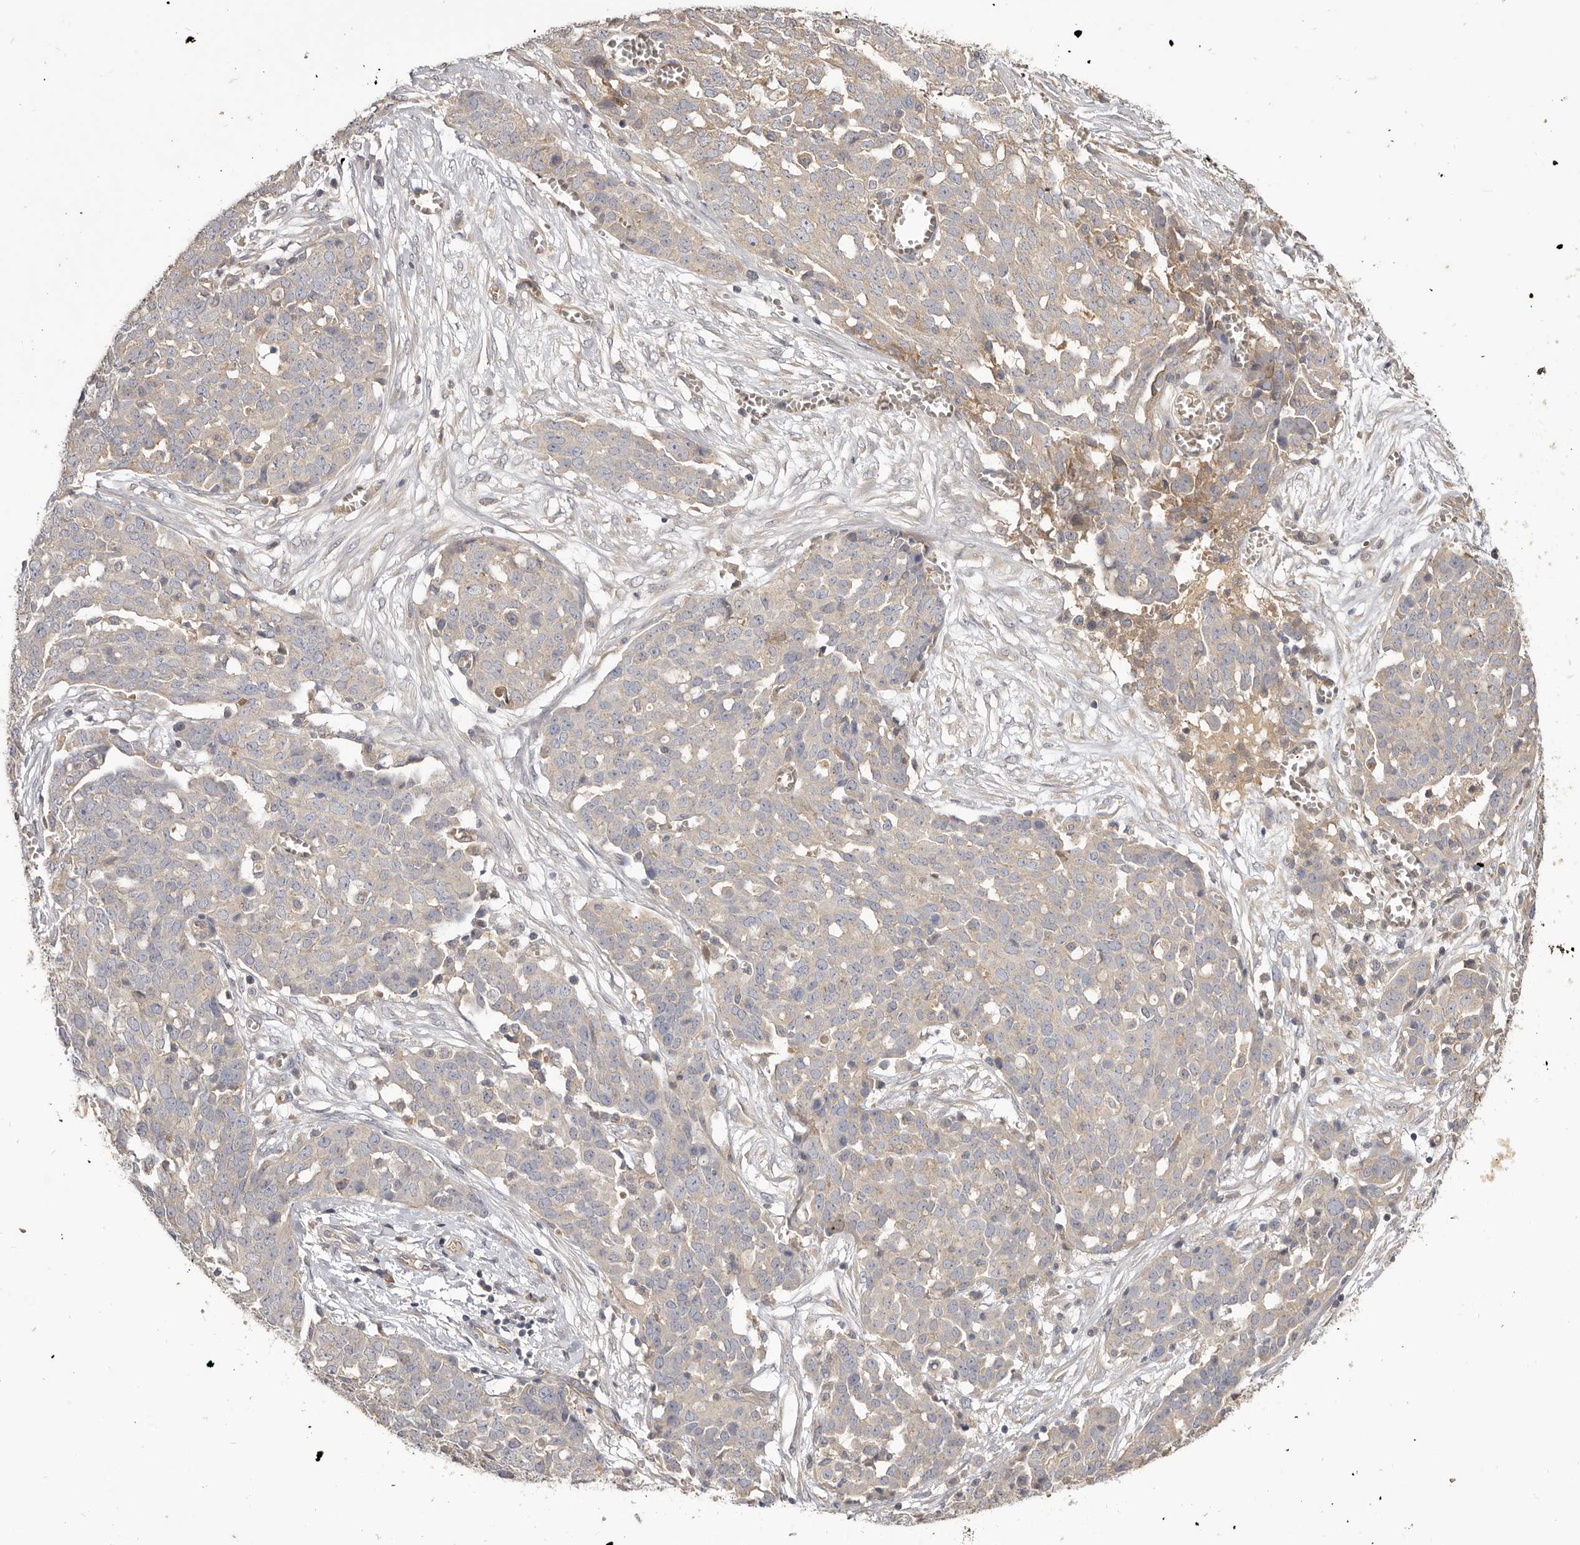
{"staining": {"intensity": "weak", "quantity": ">75%", "location": "cytoplasmic/membranous"}, "tissue": "ovarian cancer", "cell_type": "Tumor cells", "image_type": "cancer", "snomed": [{"axis": "morphology", "description": "Cystadenocarcinoma, serous, NOS"}, {"axis": "topography", "description": "Soft tissue"}, {"axis": "topography", "description": "Ovary"}], "caption": "Immunohistochemical staining of human ovarian serous cystadenocarcinoma exhibits low levels of weak cytoplasmic/membranous expression in approximately >75% of tumor cells.", "gene": "ADAMTS9", "patient": {"sex": "female", "age": 57}}